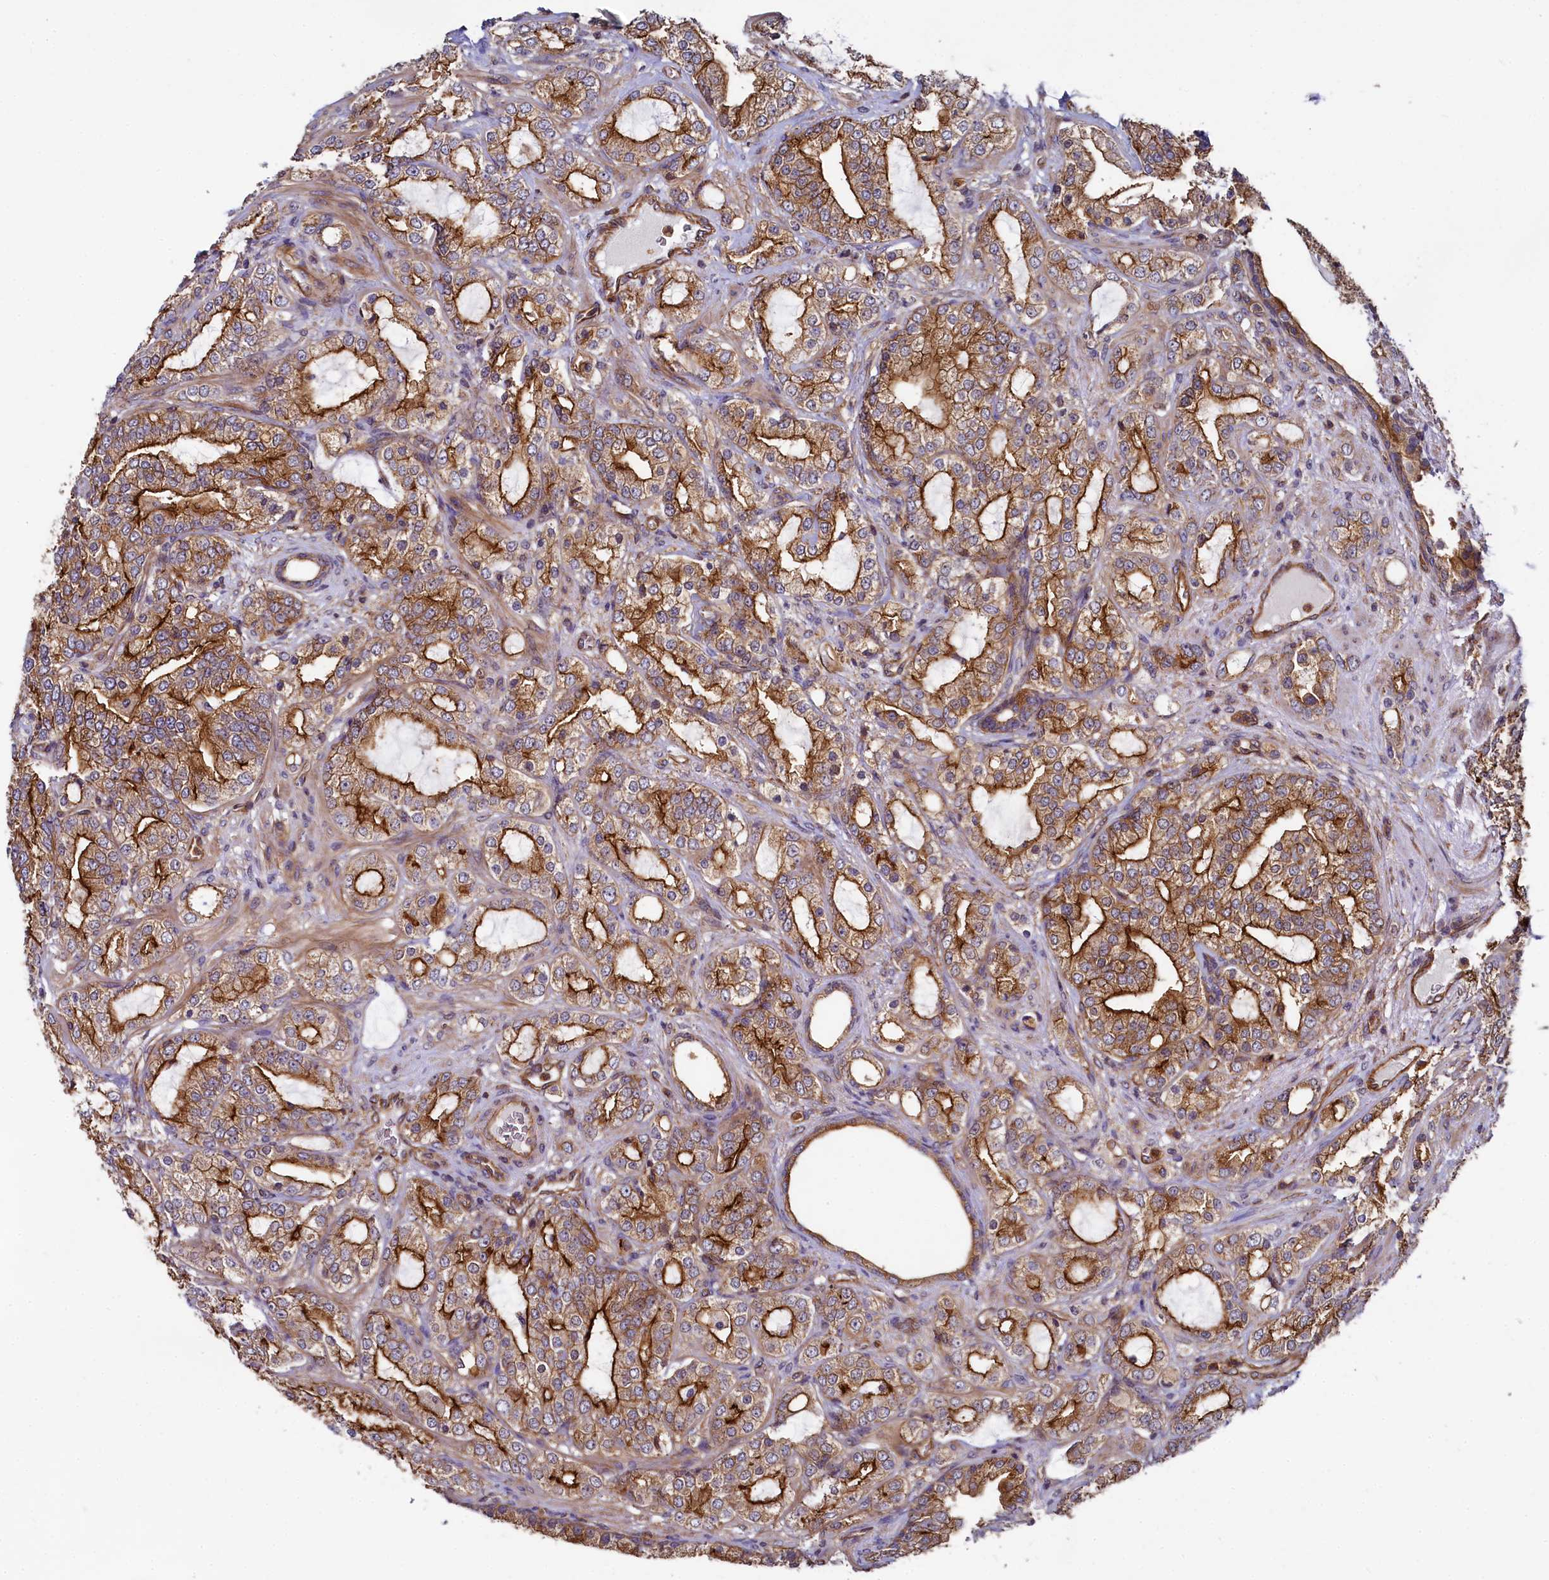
{"staining": {"intensity": "strong", "quantity": ">75%", "location": "cytoplasmic/membranous"}, "tissue": "prostate cancer", "cell_type": "Tumor cells", "image_type": "cancer", "snomed": [{"axis": "morphology", "description": "Adenocarcinoma, High grade"}, {"axis": "topography", "description": "Prostate"}], "caption": "Immunohistochemistry of prostate cancer exhibits high levels of strong cytoplasmic/membranous positivity in about >75% of tumor cells.", "gene": "SVIP", "patient": {"sex": "male", "age": 64}}